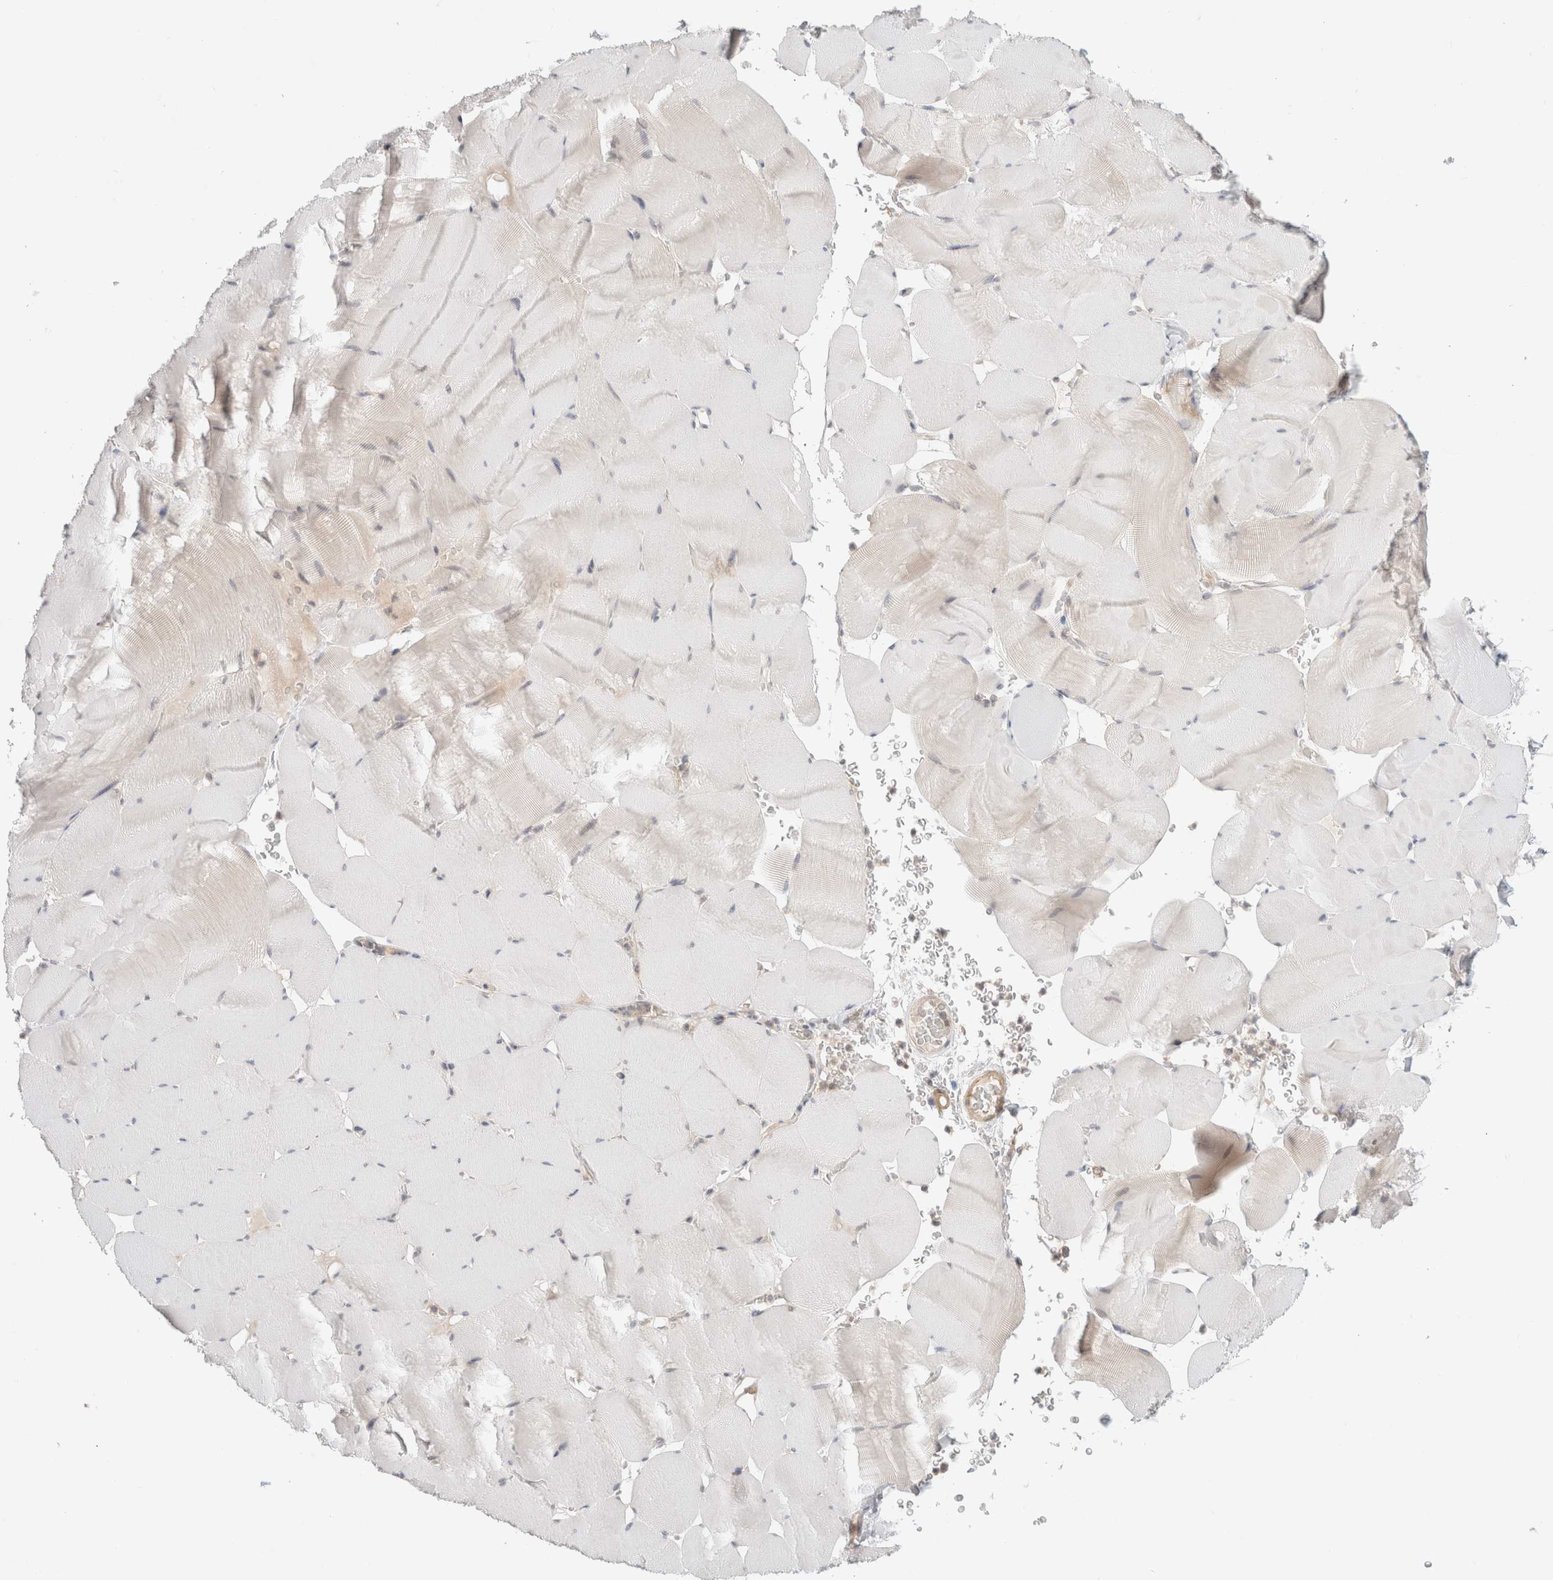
{"staining": {"intensity": "negative", "quantity": "none", "location": "none"}, "tissue": "skeletal muscle", "cell_type": "Myocytes", "image_type": "normal", "snomed": [{"axis": "morphology", "description": "Normal tissue, NOS"}, {"axis": "topography", "description": "Skeletal muscle"}], "caption": "Skeletal muscle stained for a protein using immunohistochemistry (IHC) exhibits no positivity myocytes.", "gene": "MARK3", "patient": {"sex": "male", "age": 62}}